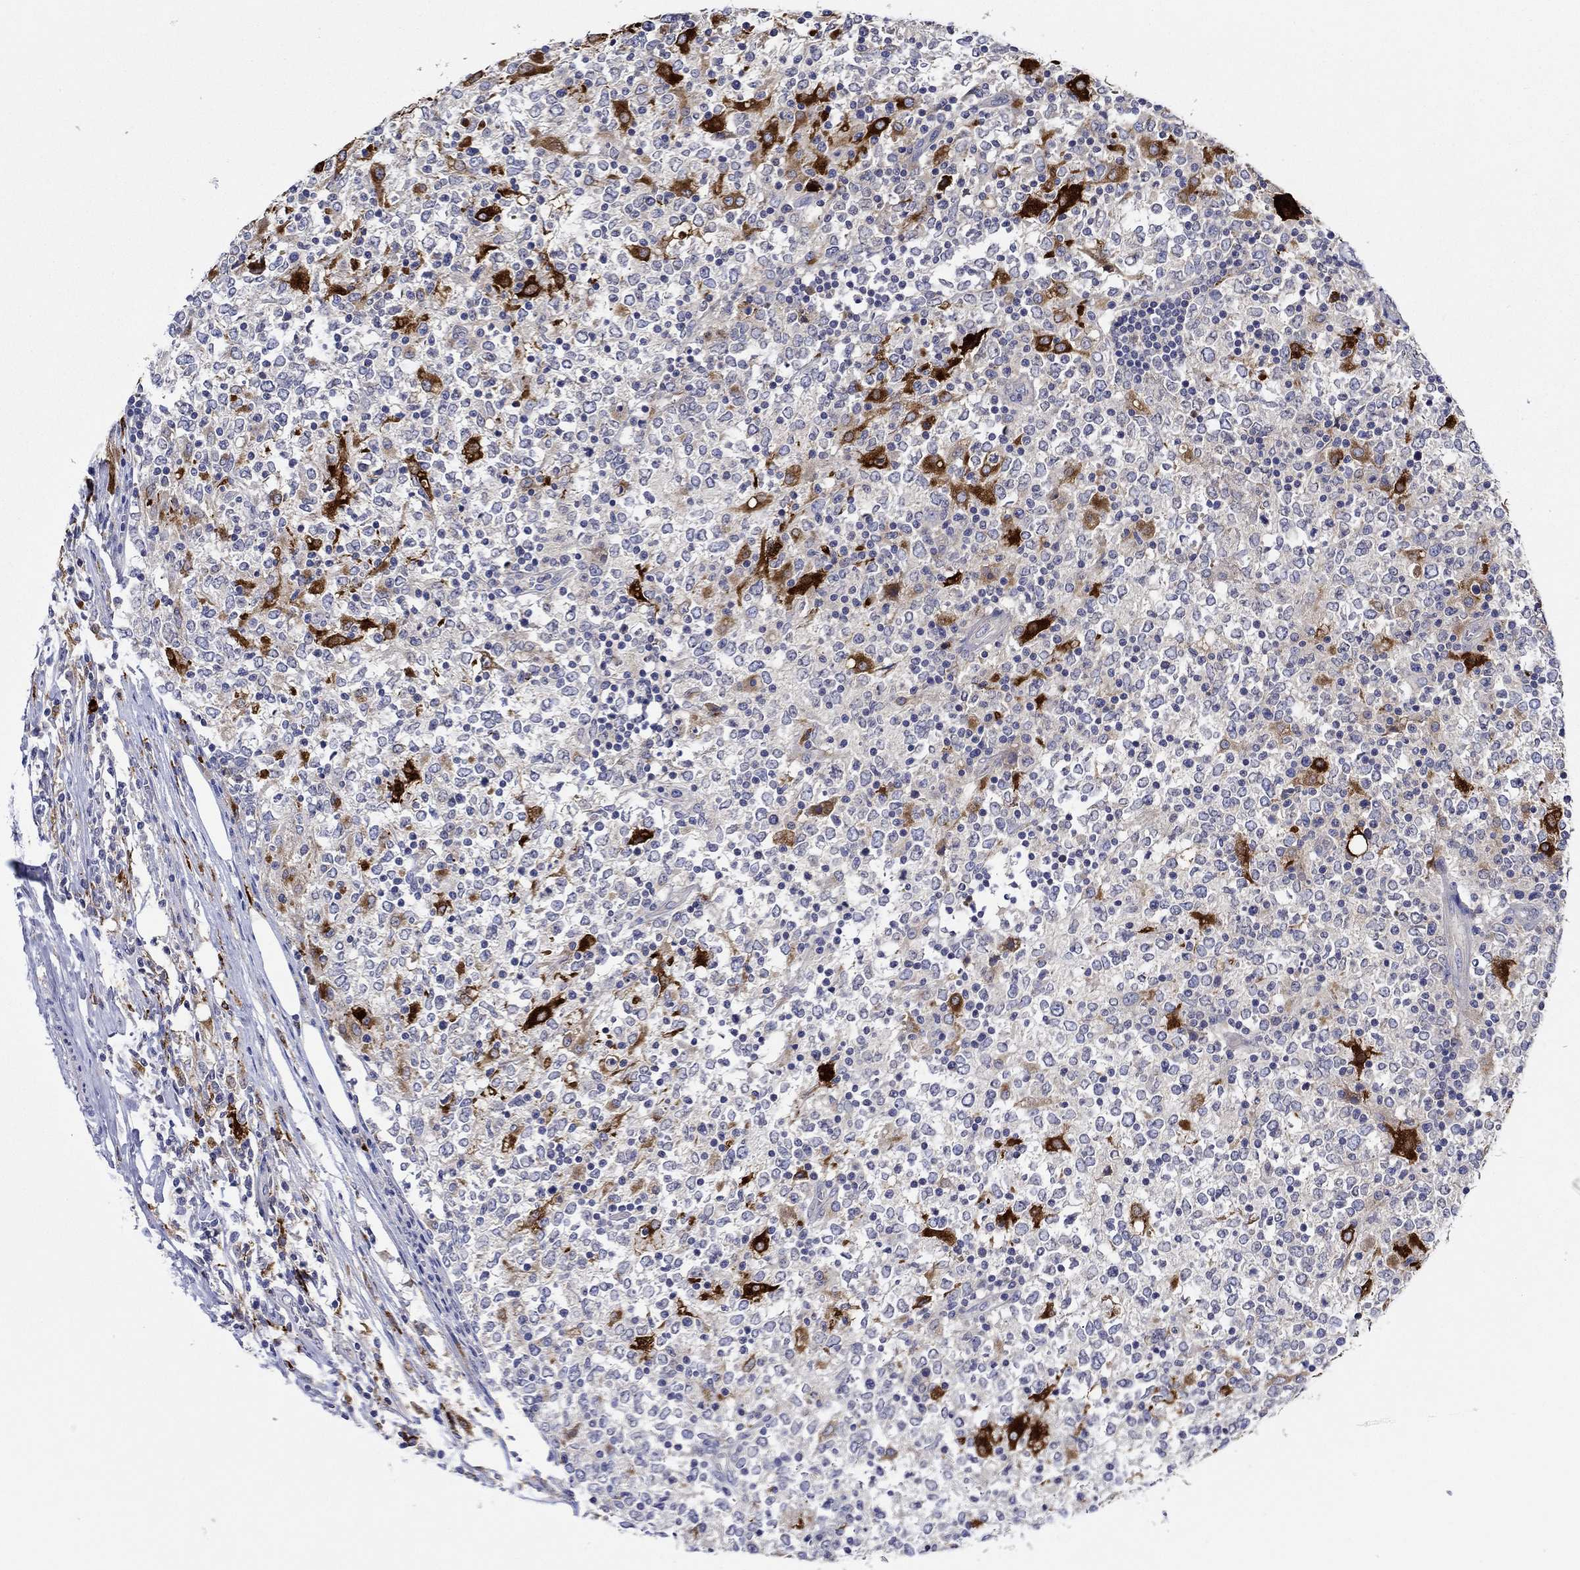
{"staining": {"intensity": "negative", "quantity": "none", "location": "none"}, "tissue": "lymphoma", "cell_type": "Tumor cells", "image_type": "cancer", "snomed": [{"axis": "morphology", "description": "Malignant lymphoma, non-Hodgkin's type, High grade"}, {"axis": "topography", "description": "Lymph node"}], "caption": "Immunohistochemical staining of high-grade malignant lymphoma, non-Hodgkin's type reveals no significant positivity in tumor cells.", "gene": "CHIT1", "patient": {"sex": "female", "age": 84}}